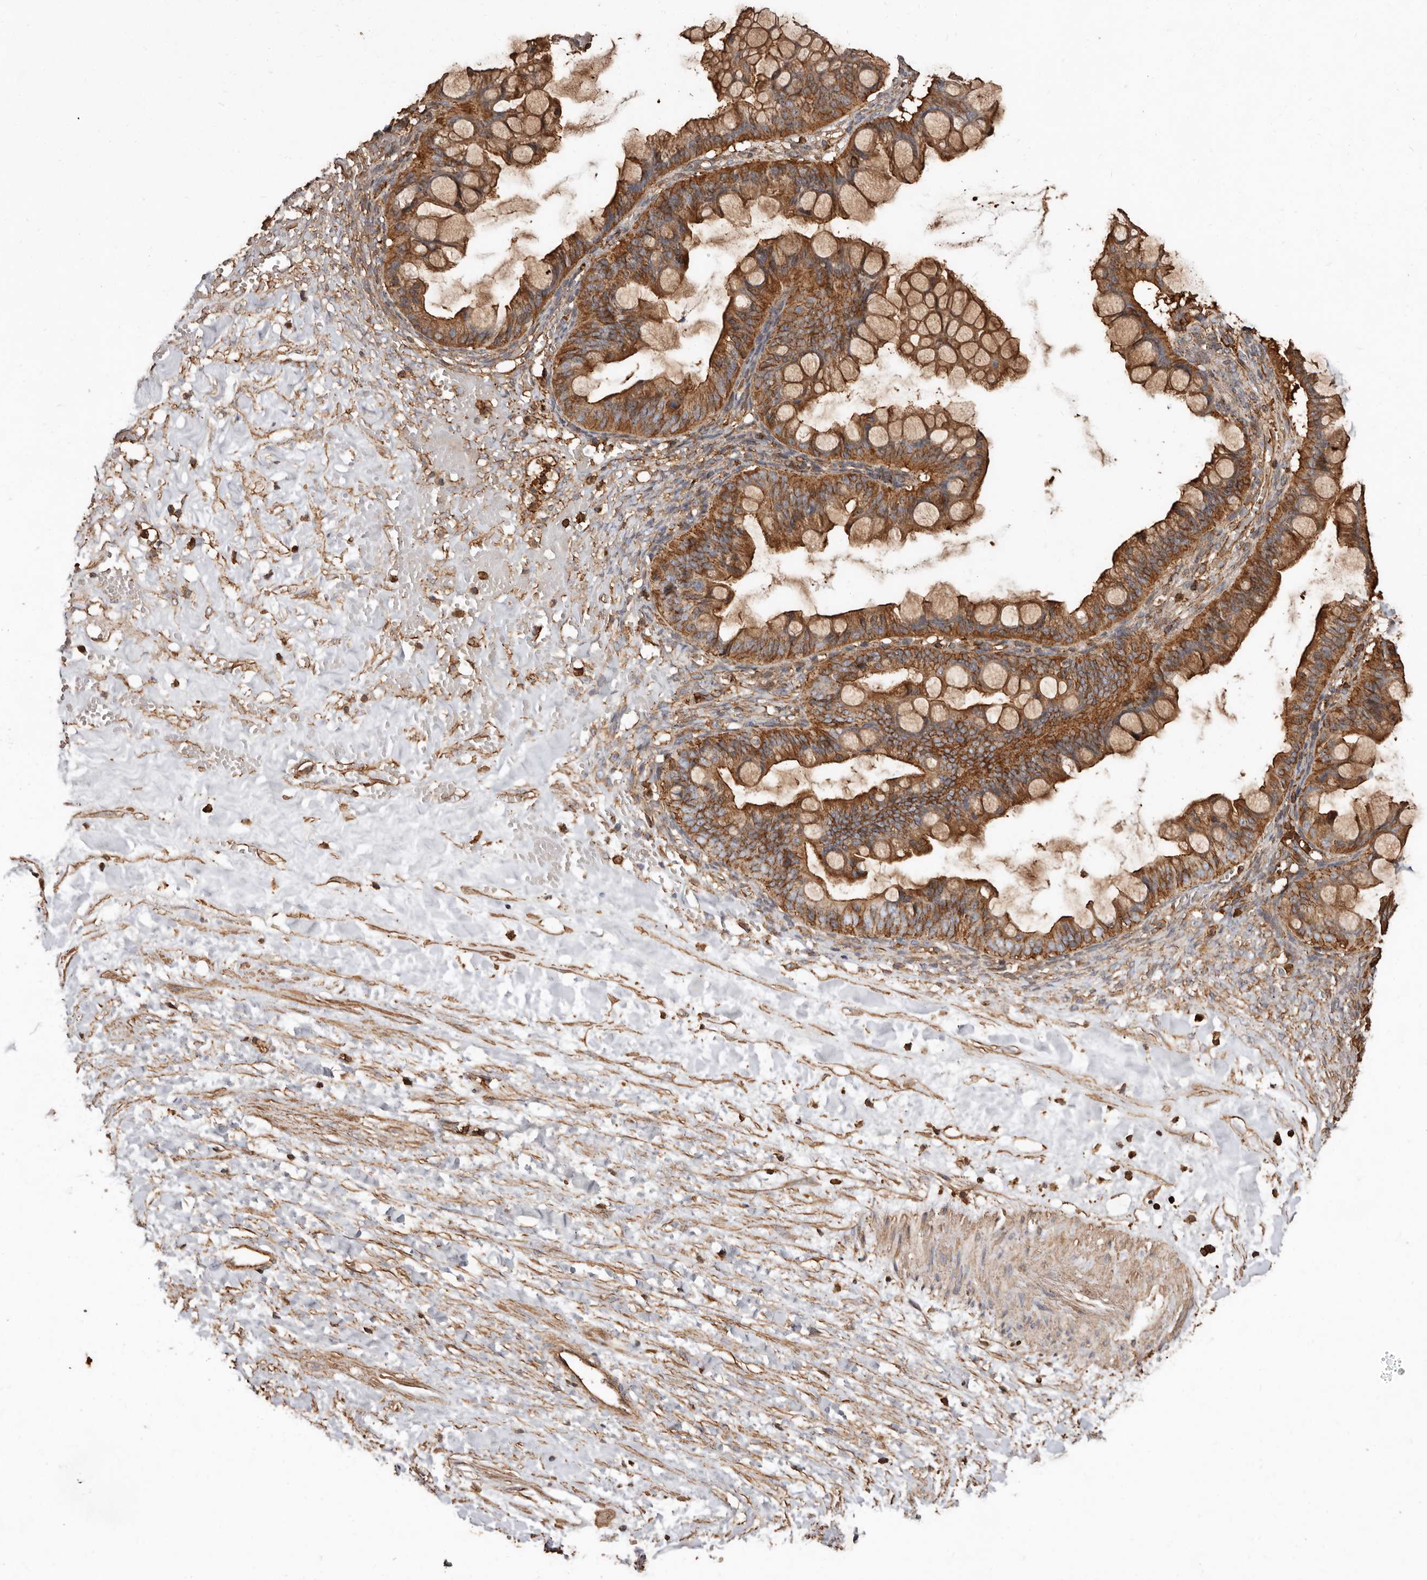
{"staining": {"intensity": "strong", "quantity": ">75%", "location": "cytoplasmic/membranous"}, "tissue": "ovarian cancer", "cell_type": "Tumor cells", "image_type": "cancer", "snomed": [{"axis": "morphology", "description": "Cystadenocarcinoma, mucinous, NOS"}, {"axis": "topography", "description": "Ovary"}], "caption": "Human ovarian cancer (mucinous cystadenocarcinoma) stained for a protein (brown) exhibits strong cytoplasmic/membranous positive positivity in about >75% of tumor cells.", "gene": "COQ8B", "patient": {"sex": "female", "age": 73}}